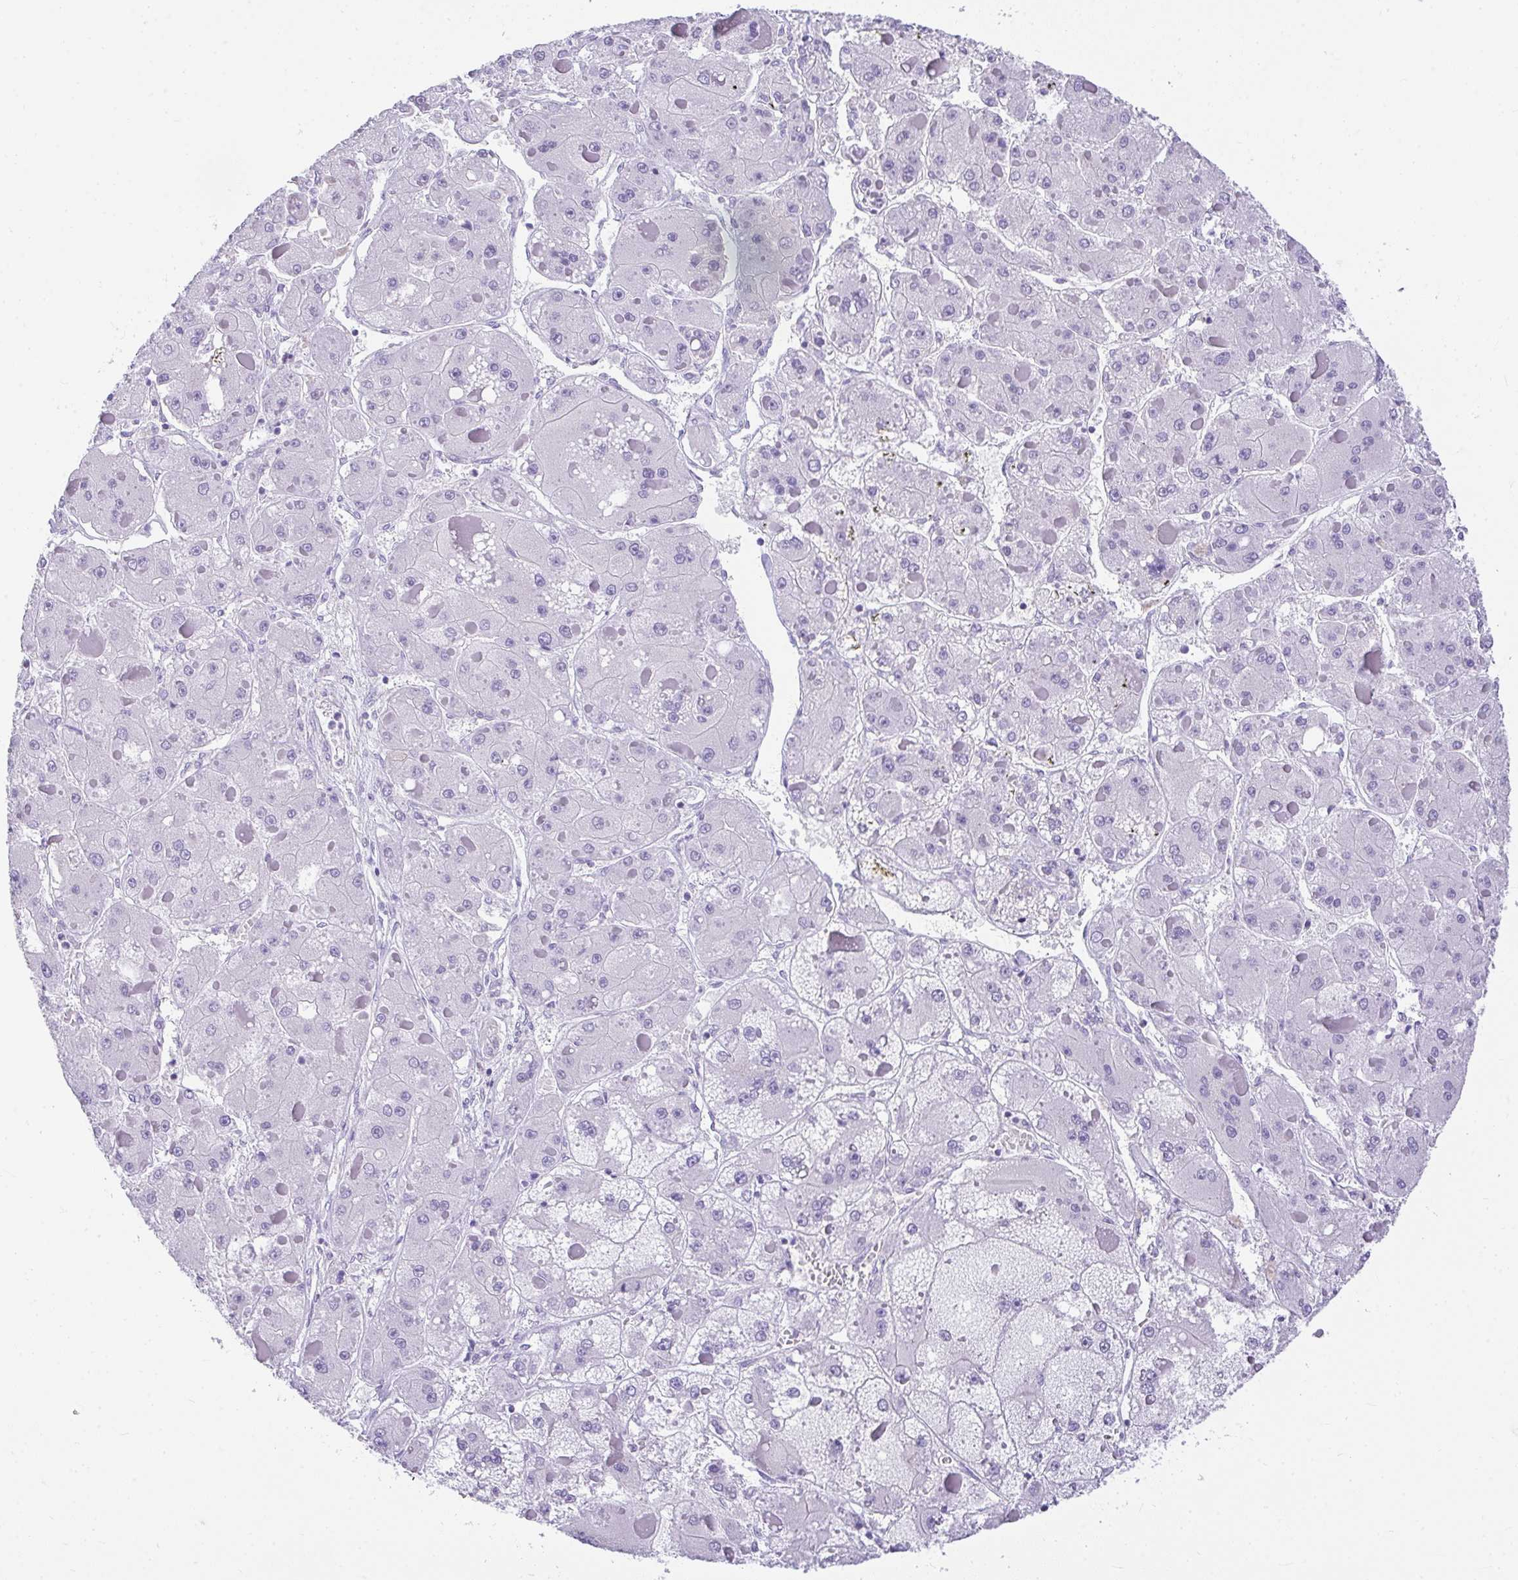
{"staining": {"intensity": "negative", "quantity": "none", "location": "none"}, "tissue": "liver cancer", "cell_type": "Tumor cells", "image_type": "cancer", "snomed": [{"axis": "morphology", "description": "Carcinoma, Hepatocellular, NOS"}, {"axis": "topography", "description": "Liver"}], "caption": "DAB immunohistochemical staining of liver cancer displays no significant expression in tumor cells.", "gene": "PLPPR3", "patient": {"sex": "female", "age": 73}}